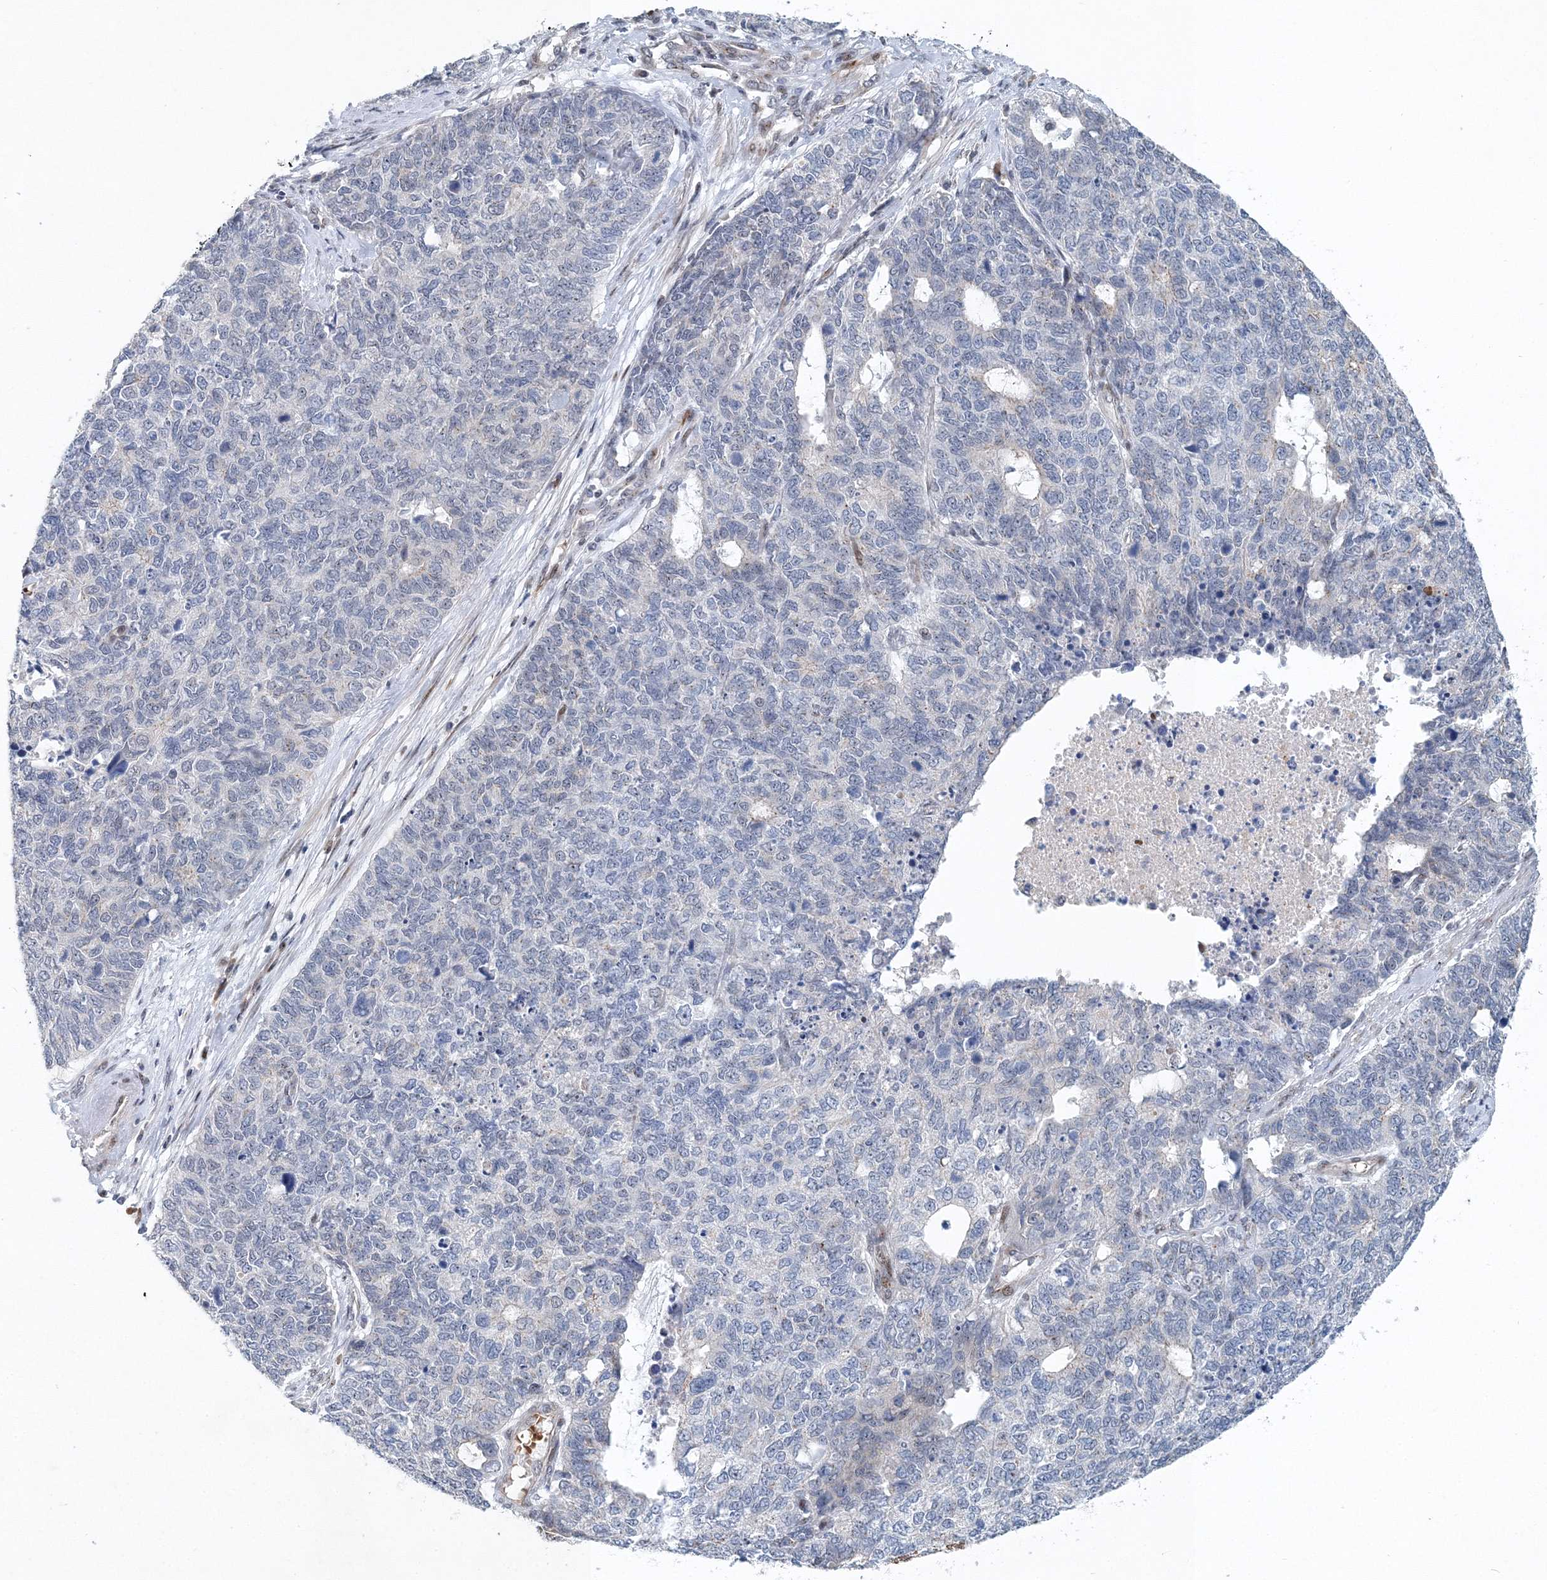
{"staining": {"intensity": "negative", "quantity": "none", "location": "none"}, "tissue": "cervical cancer", "cell_type": "Tumor cells", "image_type": "cancer", "snomed": [{"axis": "morphology", "description": "Squamous cell carcinoma, NOS"}, {"axis": "topography", "description": "Cervix"}], "caption": "Tumor cells show no significant staining in cervical cancer (squamous cell carcinoma). (Stains: DAB (3,3'-diaminobenzidine) IHC with hematoxylin counter stain, Microscopy: brightfield microscopy at high magnification).", "gene": "UIMC1", "patient": {"sex": "female", "age": 63}}